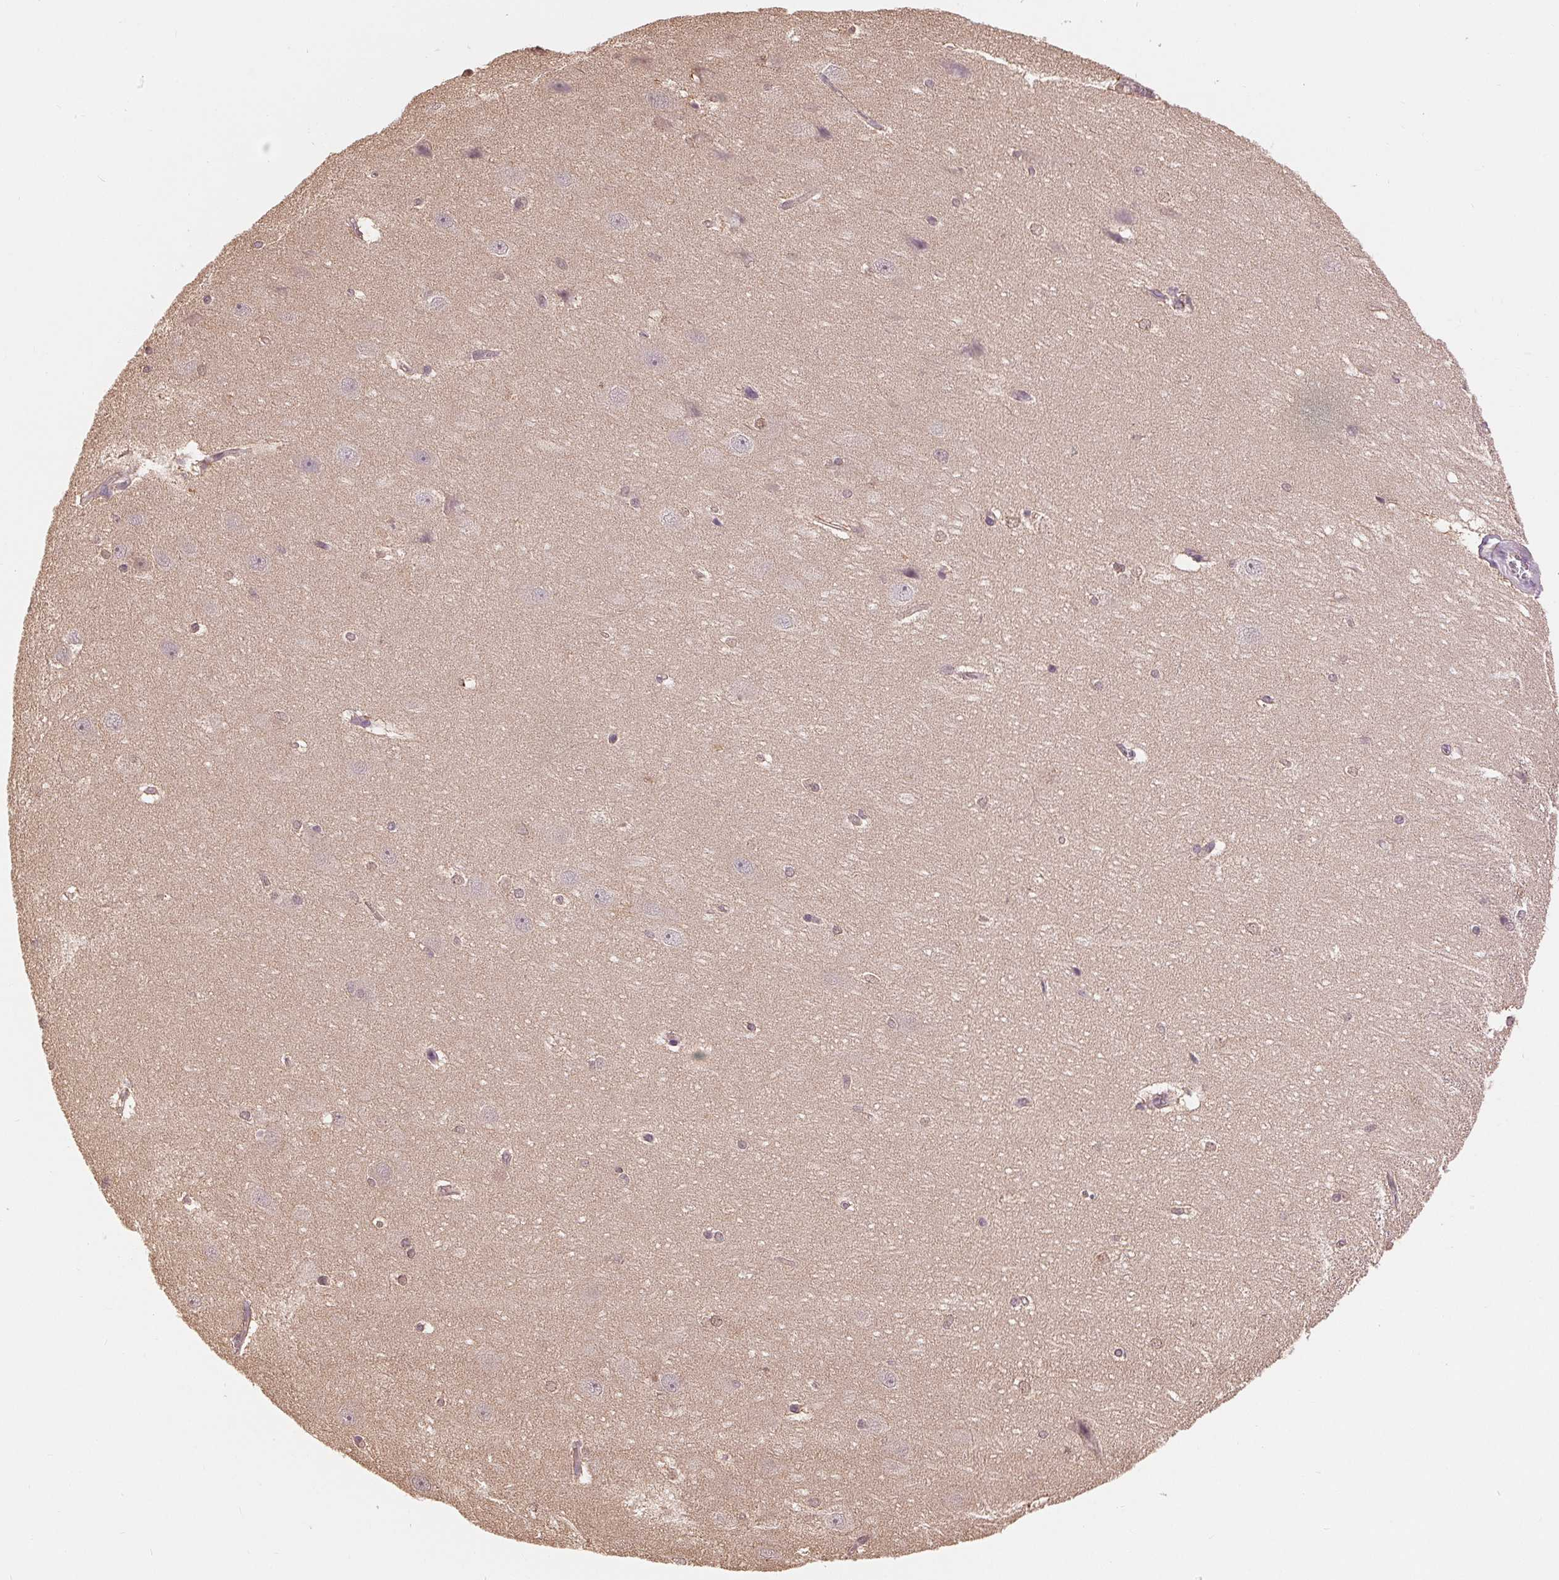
{"staining": {"intensity": "weak", "quantity": "<25%", "location": "nuclear"}, "tissue": "hippocampus", "cell_type": "Glial cells", "image_type": "normal", "snomed": [{"axis": "morphology", "description": "Normal tissue, NOS"}, {"axis": "topography", "description": "Cerebral cortex"}, {"axis": "topography", "description": "Hippocampus"}], "caption": "Immunohistochemistry (IHC) micrograph of normal human hippocampus stained for a protein (brown), which displays no expression in glial cells.", "gene": "TMEM273", "patient": {"sex": "female", "age": 19}}